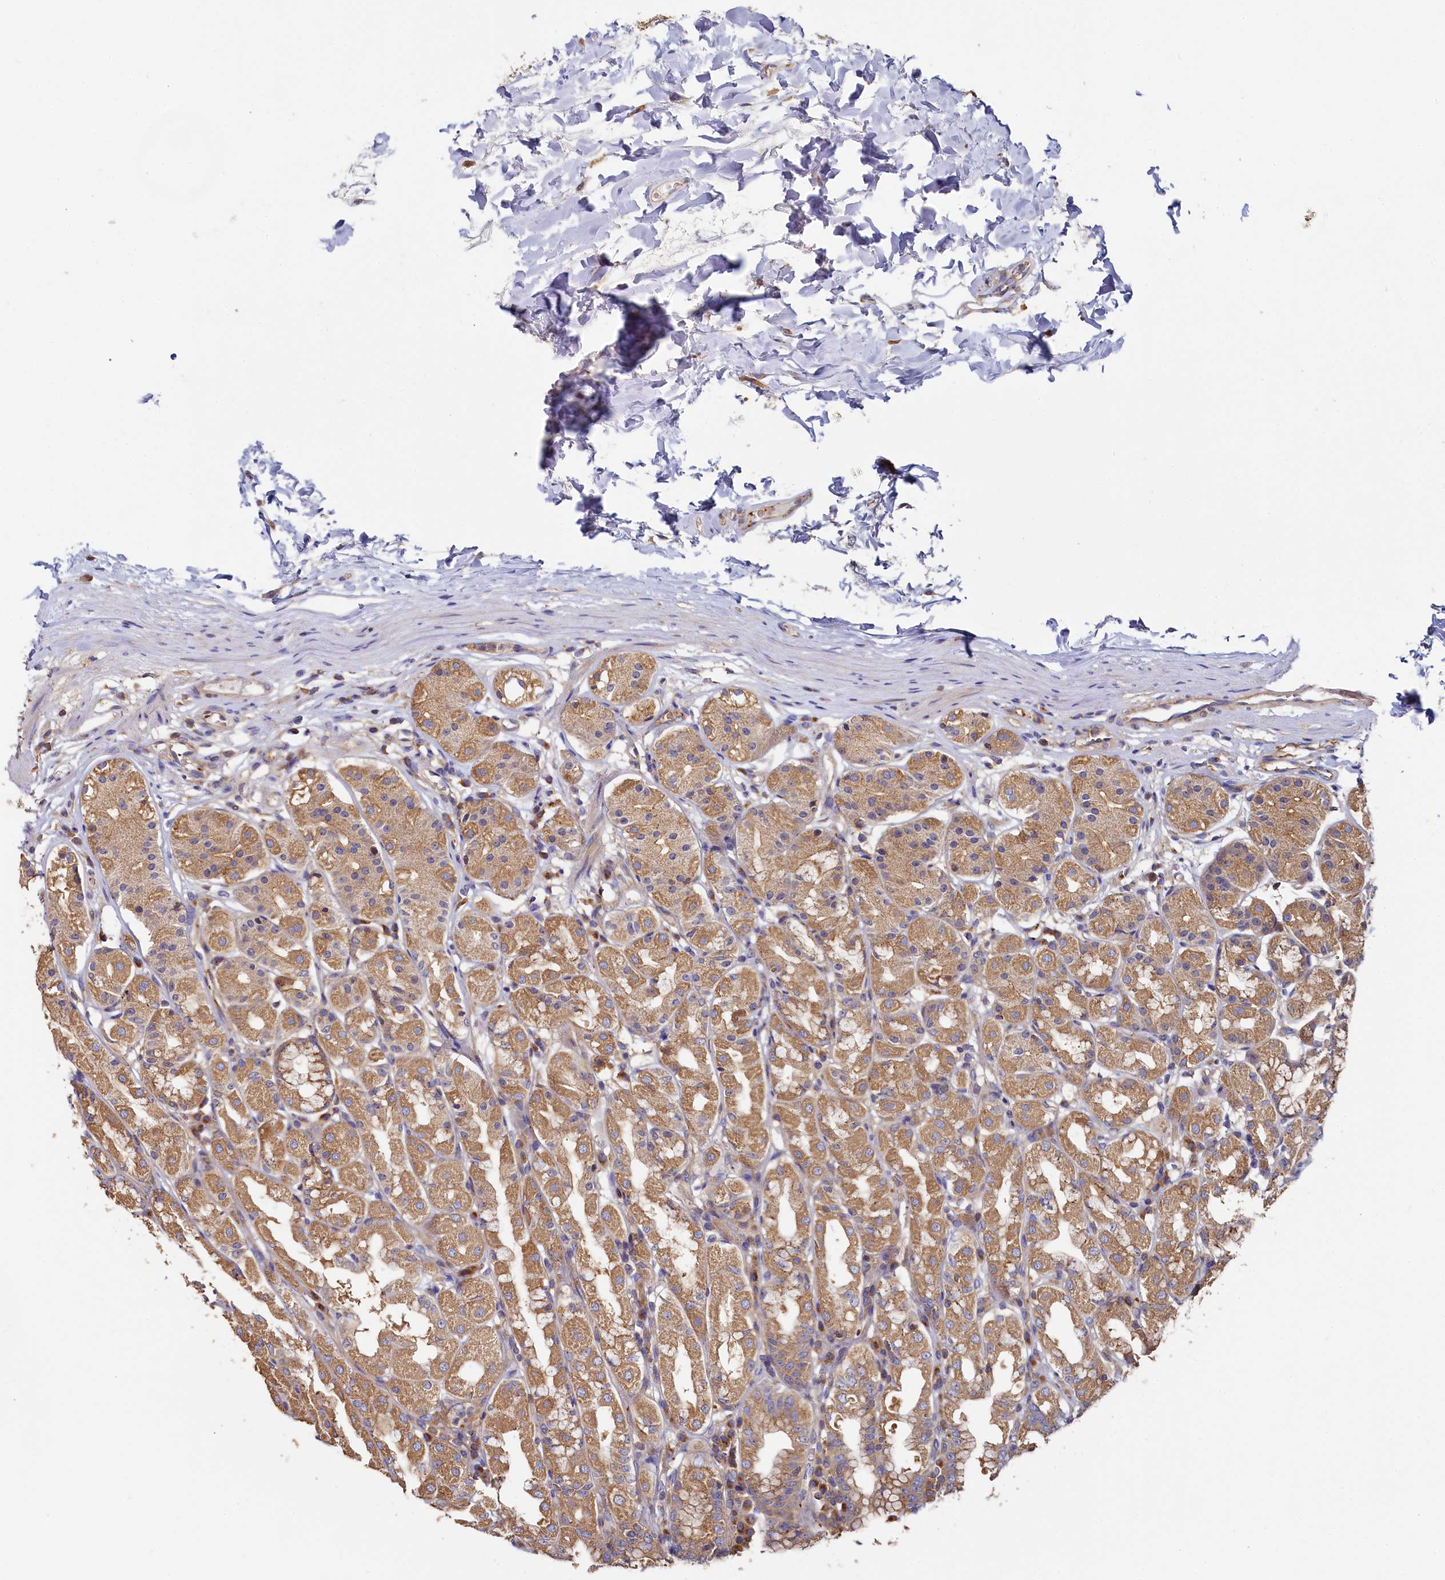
{"staining": {"intensity": "moderate", "quantity": "25%-75%", "location": "cytoplasmic/membranous"}, "tissue": "stomach", "cell_type": "Glandular cells", "image_type": "normal", "snomed": [{"axis": "morphology", "description": "Normal tissue, NOS"}, {"axis": "topography", "description": "Stomach"}, {"axis": "topography", "description": "Stomach, lower"}], "caption": "Protein staining of benign stomach displays moderate cytoplasmic/membranous expression in about 25%-75% of glandular cells. (DAB (3,3'-diaminobenzidine) = brown stain, brightfield microscopy at high magnification).", "gene": "PPIP5K1", "patient": {"sex": "female", "age": 56}}